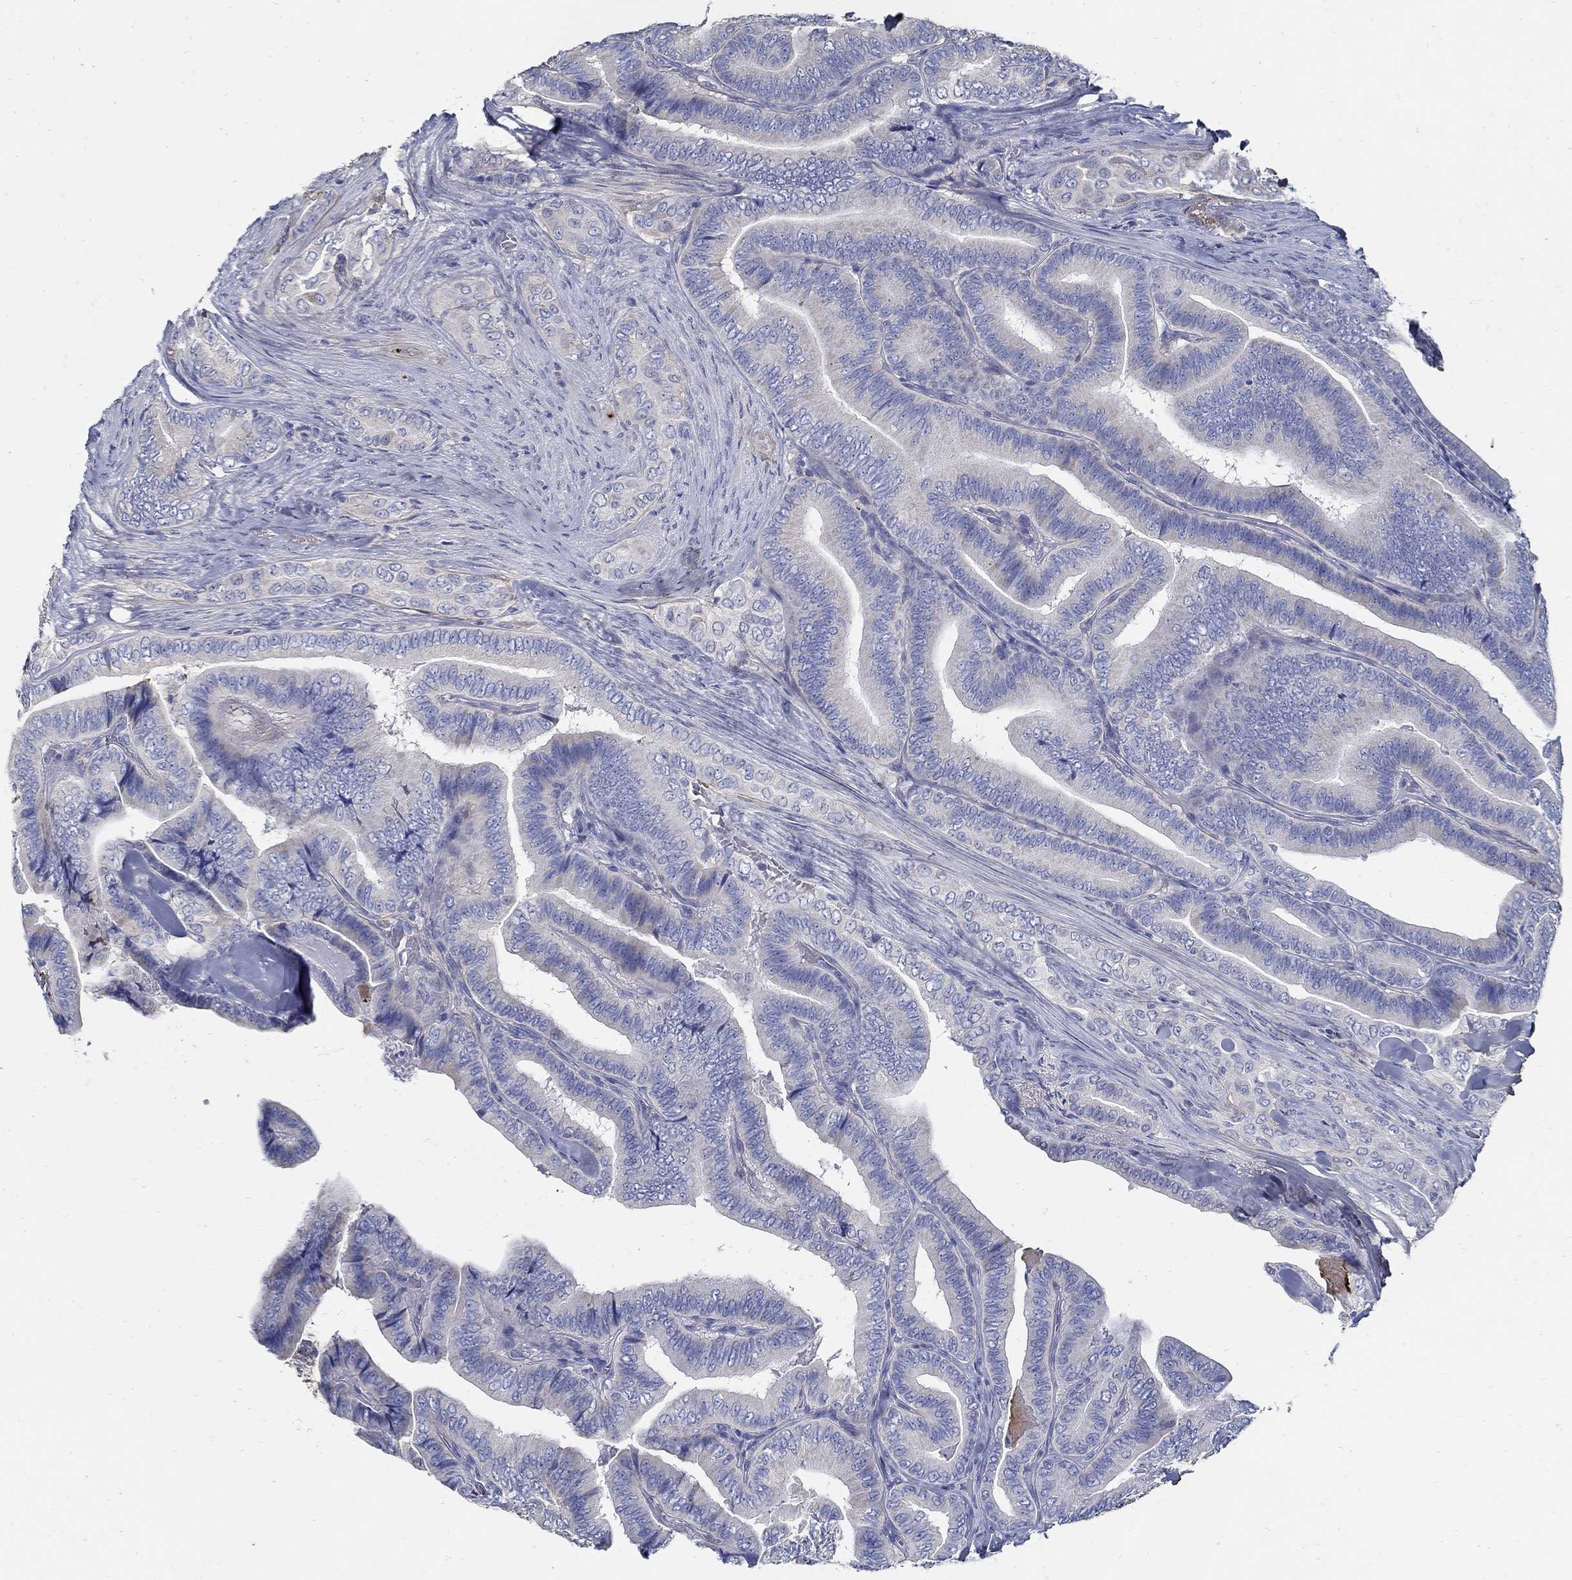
{"staining": {"intensity": "negative", "quantity": "none", "location": "none"}, "tissue": "thyroid cancer", "cell_type": "Tumor cells", "image_type": "cancer", "snomed": [{"axis": "morphology", "description": "Papillary adenocarcinoma, NOS"}, {"axis": "topography", "description": "Thyroid gland"}], "caption": "The histopathology image reveals no significant positivity in tumor cells of thyroid cancer (papillary adenocarcinoma).", "gene": "TGFBI", "patient": {"sex": "male", "age": 61}}